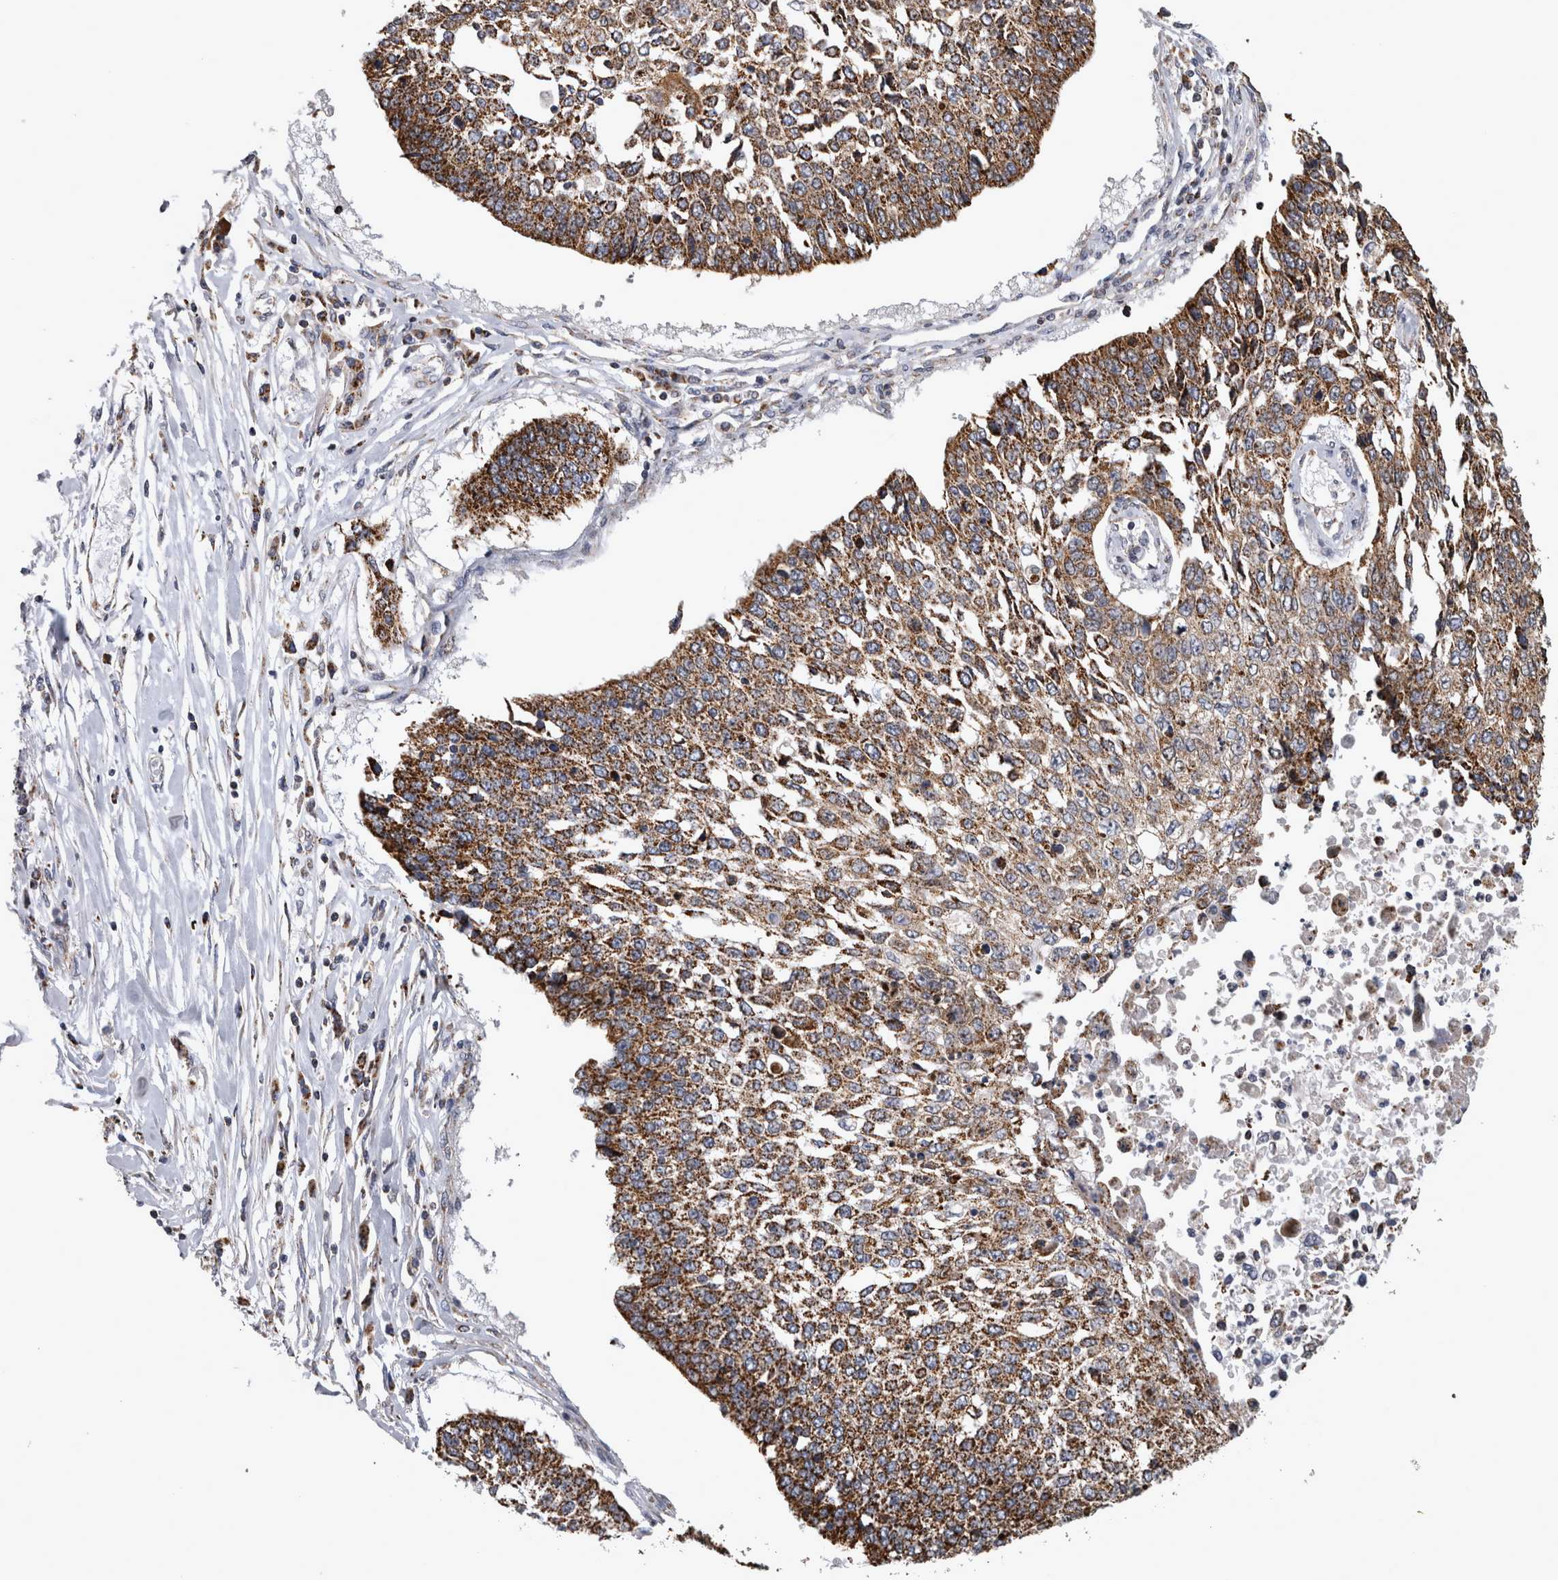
{"staining": {"intensity": "moderate", "quantity": ">75%", "location": "cytoplasmic/membranous"}, "tissue": "lung cancer", "cell_type": "Tumor cells", "image_type": "cancer", "snomed": [{"axis": "morphology", "description": "Normal tissue, NOS"}, {"axis": "morphology", "description": "Squamous cell carcinoma, NOS"}, {"axis": "topography", "description": "Cartilage tissue"}, {"axis": "topography", "description": "Bronchus"}, {"axis": "topography", "description": "Lung"}, {"axis": "topography", "description": "Peripheral nerve tissue"}], "caption": "Immunohistochemical staining of human squamous cell carcinoma (lung) reveals moderate cytoplasmic/membranous protein expression in about >75% of tumor cells.", "gene": "MDH2", "patient": {"sex": "female", "age": 49}}